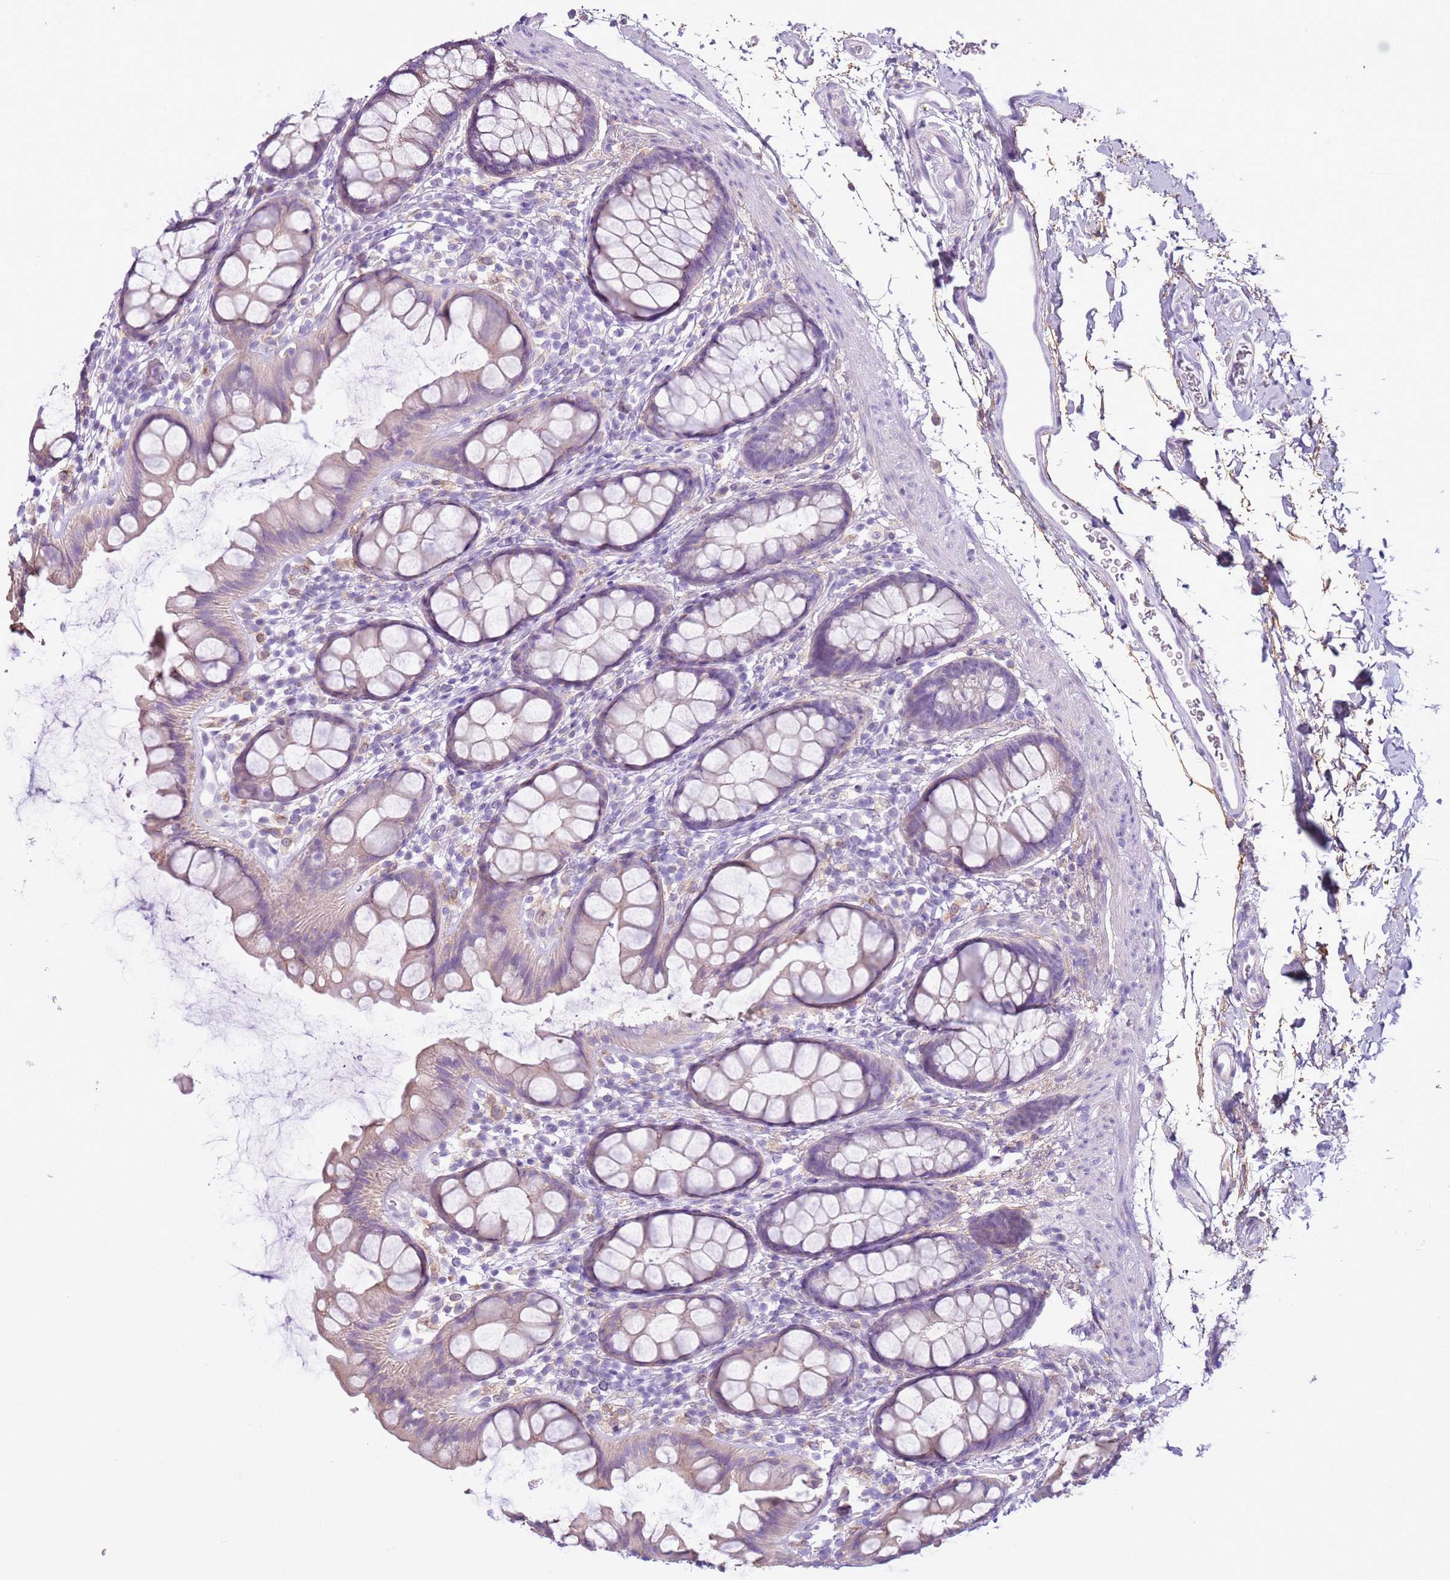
{"staining": {"intensity": "weak", "quantity": "25%-75%", "location": "cytoplasmic/membranous"}, "tissue": "rectum", "cell_type": "Glandular cells", "image_type": "normal", "snomed": [{"axis": "morphology", "description": "Normal tissue, NOS"}, {"axis": "topography", "description": "Rectum"}], "caption": "IHC staining of normal rectum, which demonstrates low levels of weak cytoplasmic/membranous expression in about 25%-75% of glandular cells indicating weak cytoplasmic/membranous protein expression. The staining was performed using DAB (3,3'-diaminobenzidine) (brown) for protein detection and nuclei were counterstained in hematoxylin (blue).", "gene": "OAF", "patient": {"sex": "female", "age": 65}}